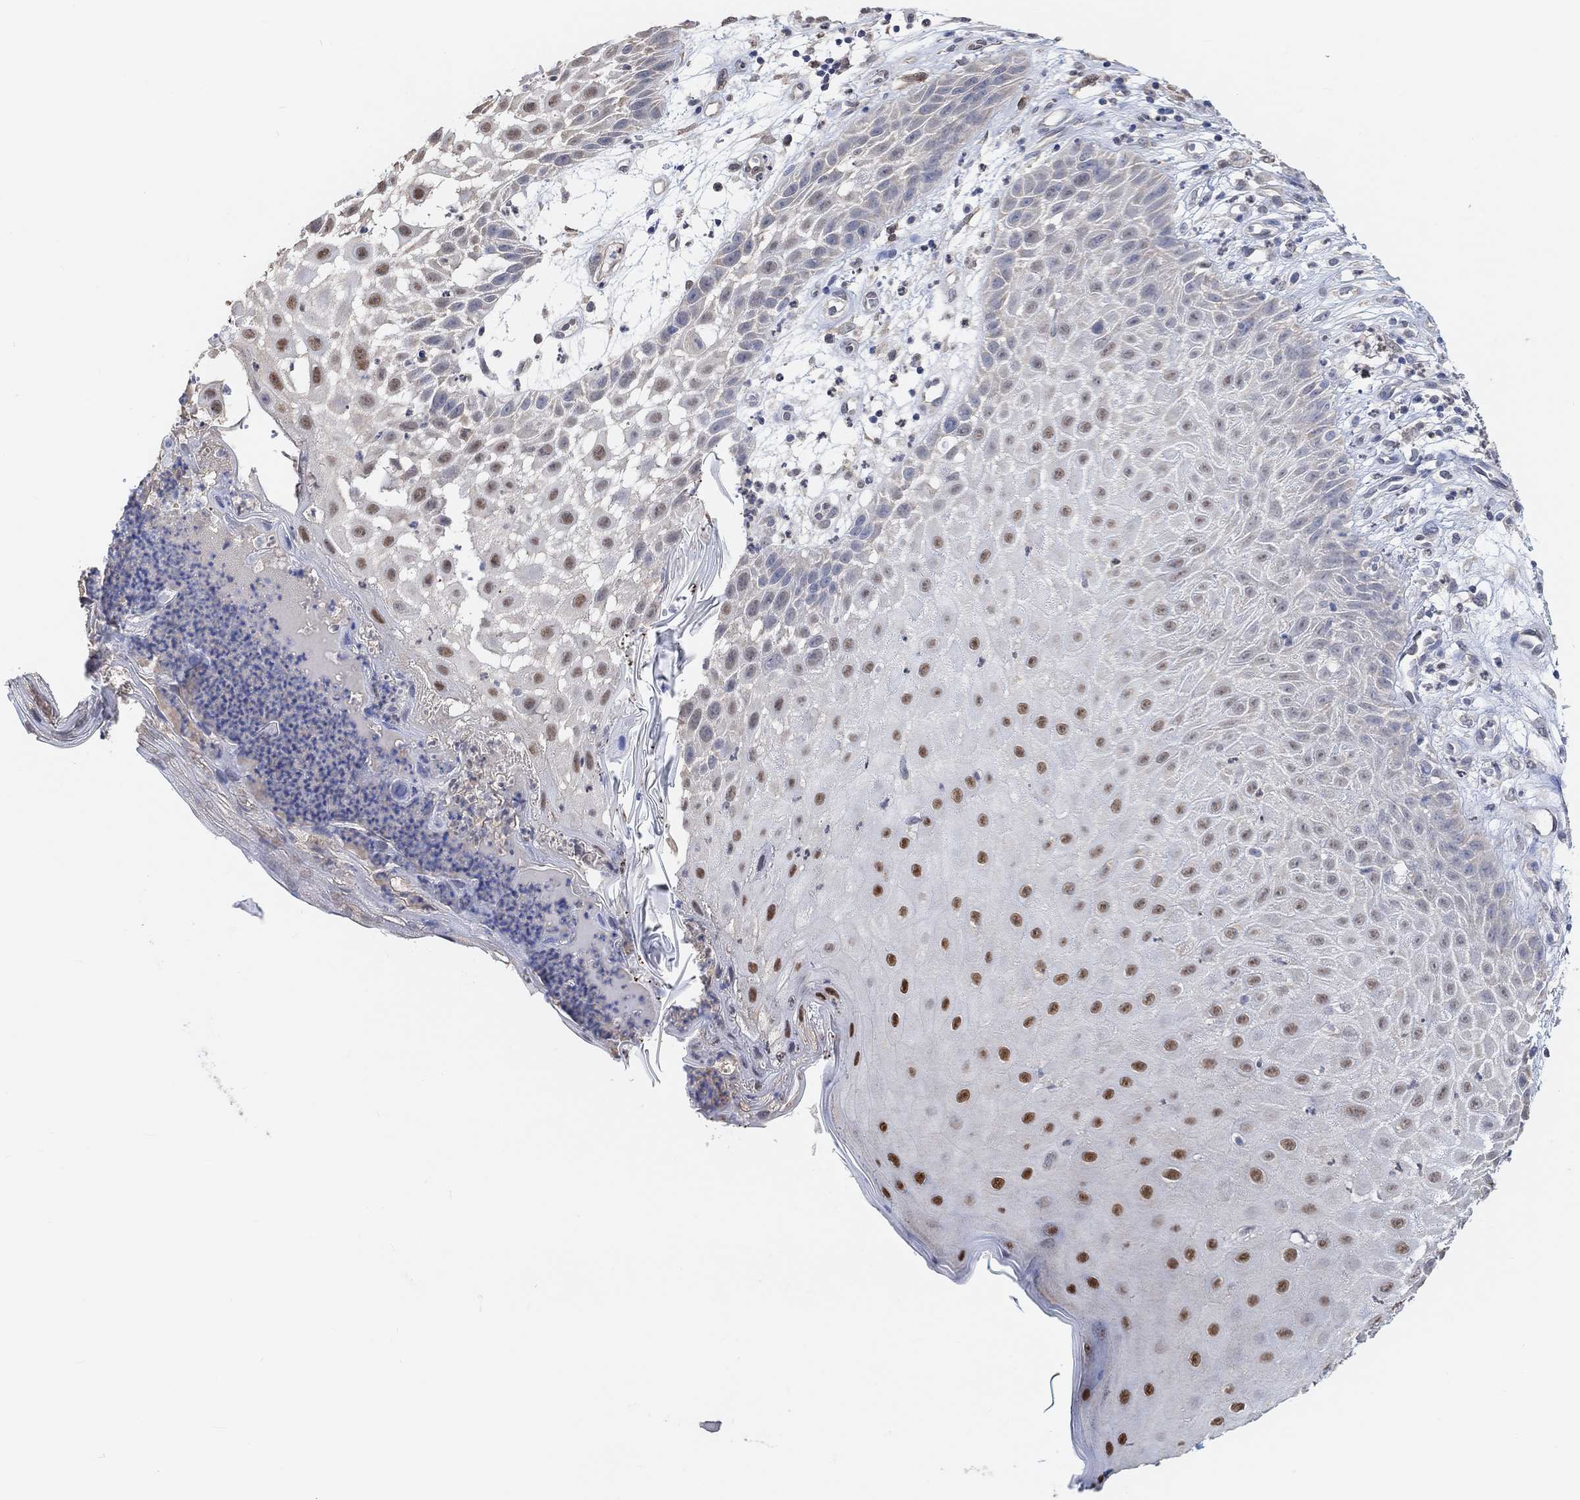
{"staining": {"intensity": "strong", "quantity": "<25%", "location": "nuclear"}, "tissue": "skin cancer", "cell_type": "Tumor cells", "image_type": "cancer", "snomed": [{"axis": "morphology", "description": "Normal tissue, NOS"}, {"axis": "morphology", "description": "Squamous cell carcinoma, NOS"}, {"axis": "topography", "description": "Skin"}], "caption": "DAB (3,3'-diaminobenzidine) immunohistochemical staining of human squamous cell carcinoma (skin) reveals strong nuclear protein positivity in about <25% of tumor cells. (DAB (3,3'-diaminobenzidine) IHC with brightfield microscopy, high magnification).", "gene": "MUC1", "patient": {"sex": "male", "age": 79}}